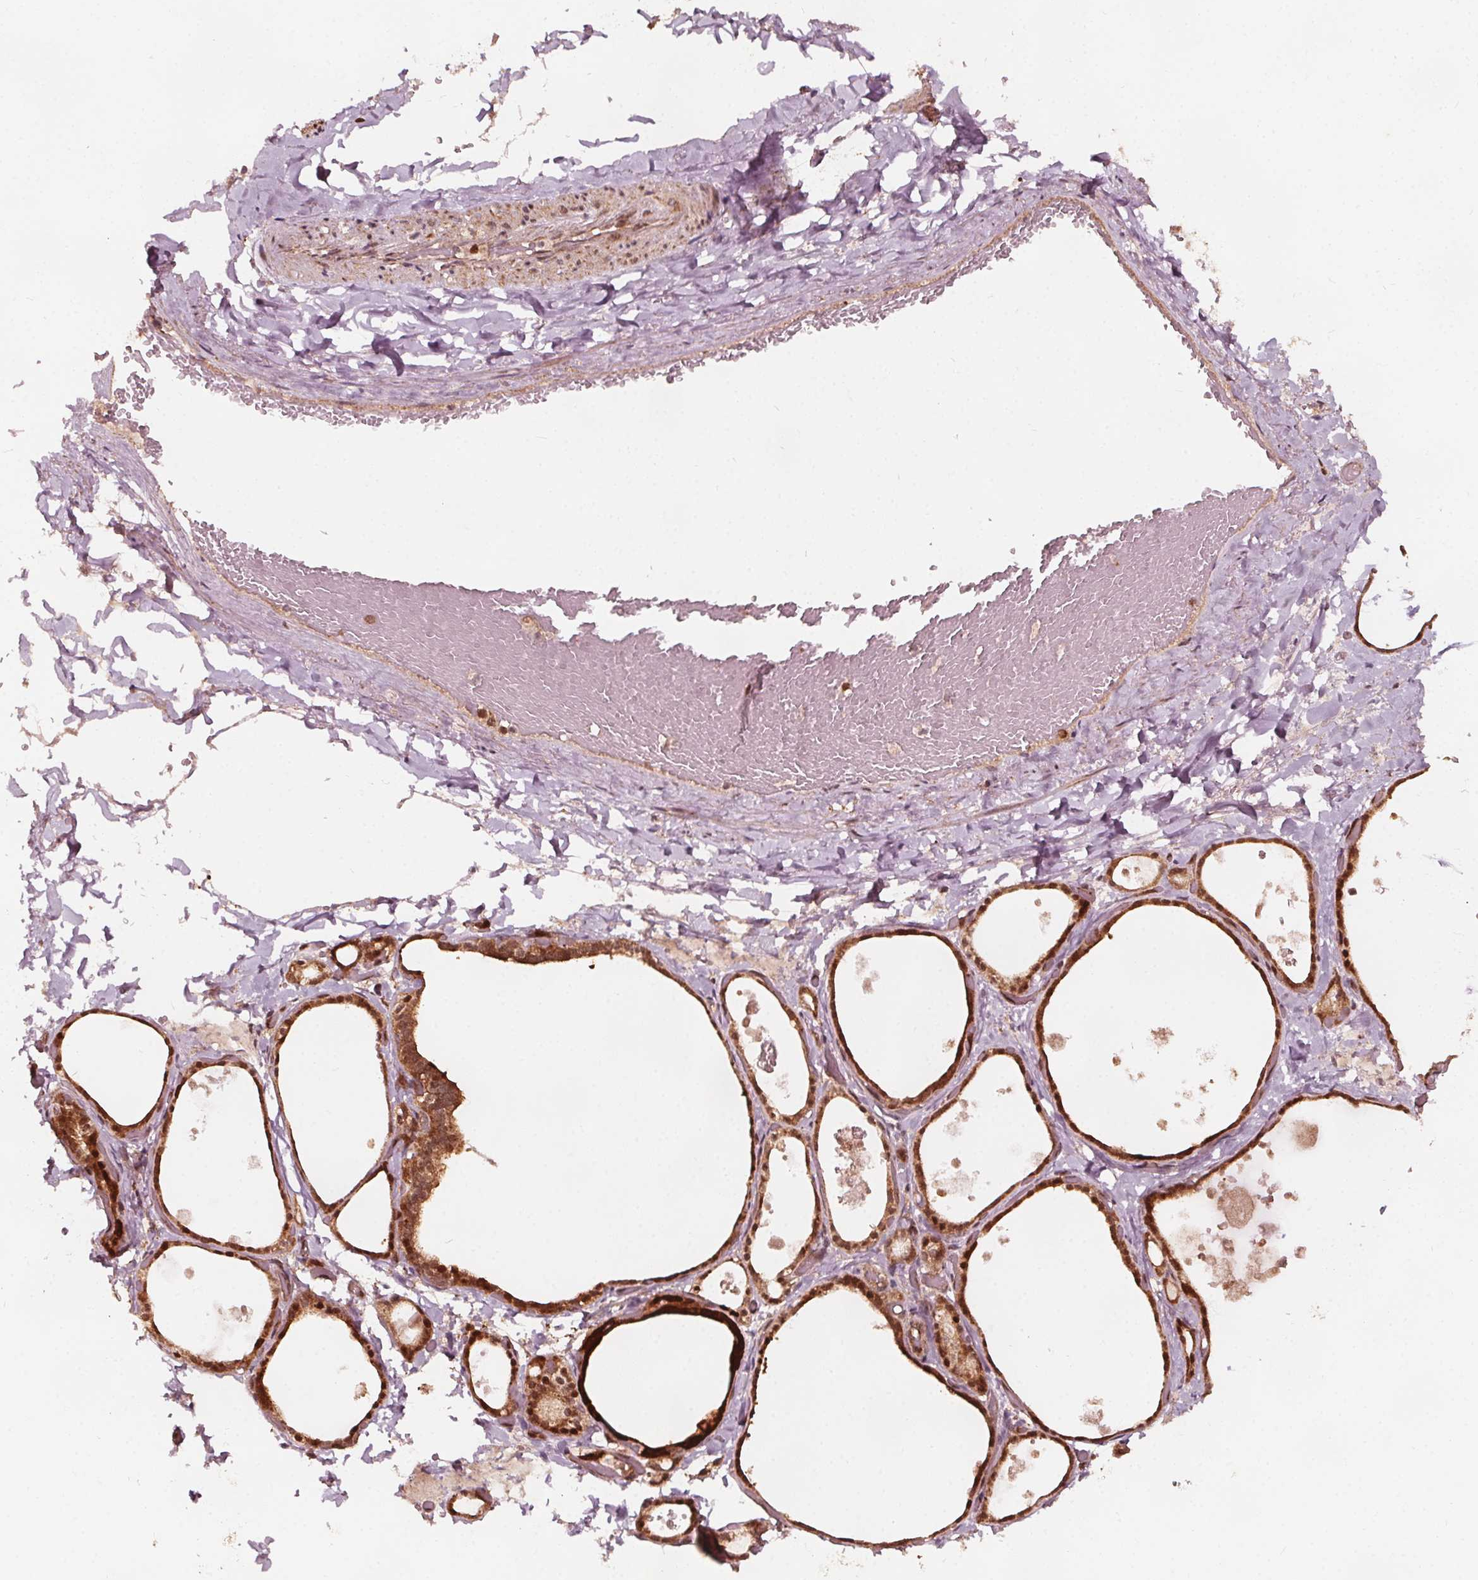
{"staining": {"intensity": "strong", "quantity": ">75%", "location": "cytoplasmic/membranous,nuclear"}, "tissue": "thyroid gland", "cell_type": "Glandular cells", "image_type": "normal", "snomed": [{"axis": "morphology", "description": "Normal tissue, NOS"}, {"axis": "topography", "description": "Thyroid gland"}], "caption": "Glandular cells reveal high levels of strong cytoplasmic/membranous,nuclear staining in about >75% of cells in normal thyroid gland. Nuclei are stained in blue.", "gene": "AIP", "patient": {"sex": "female", "age": 56}}